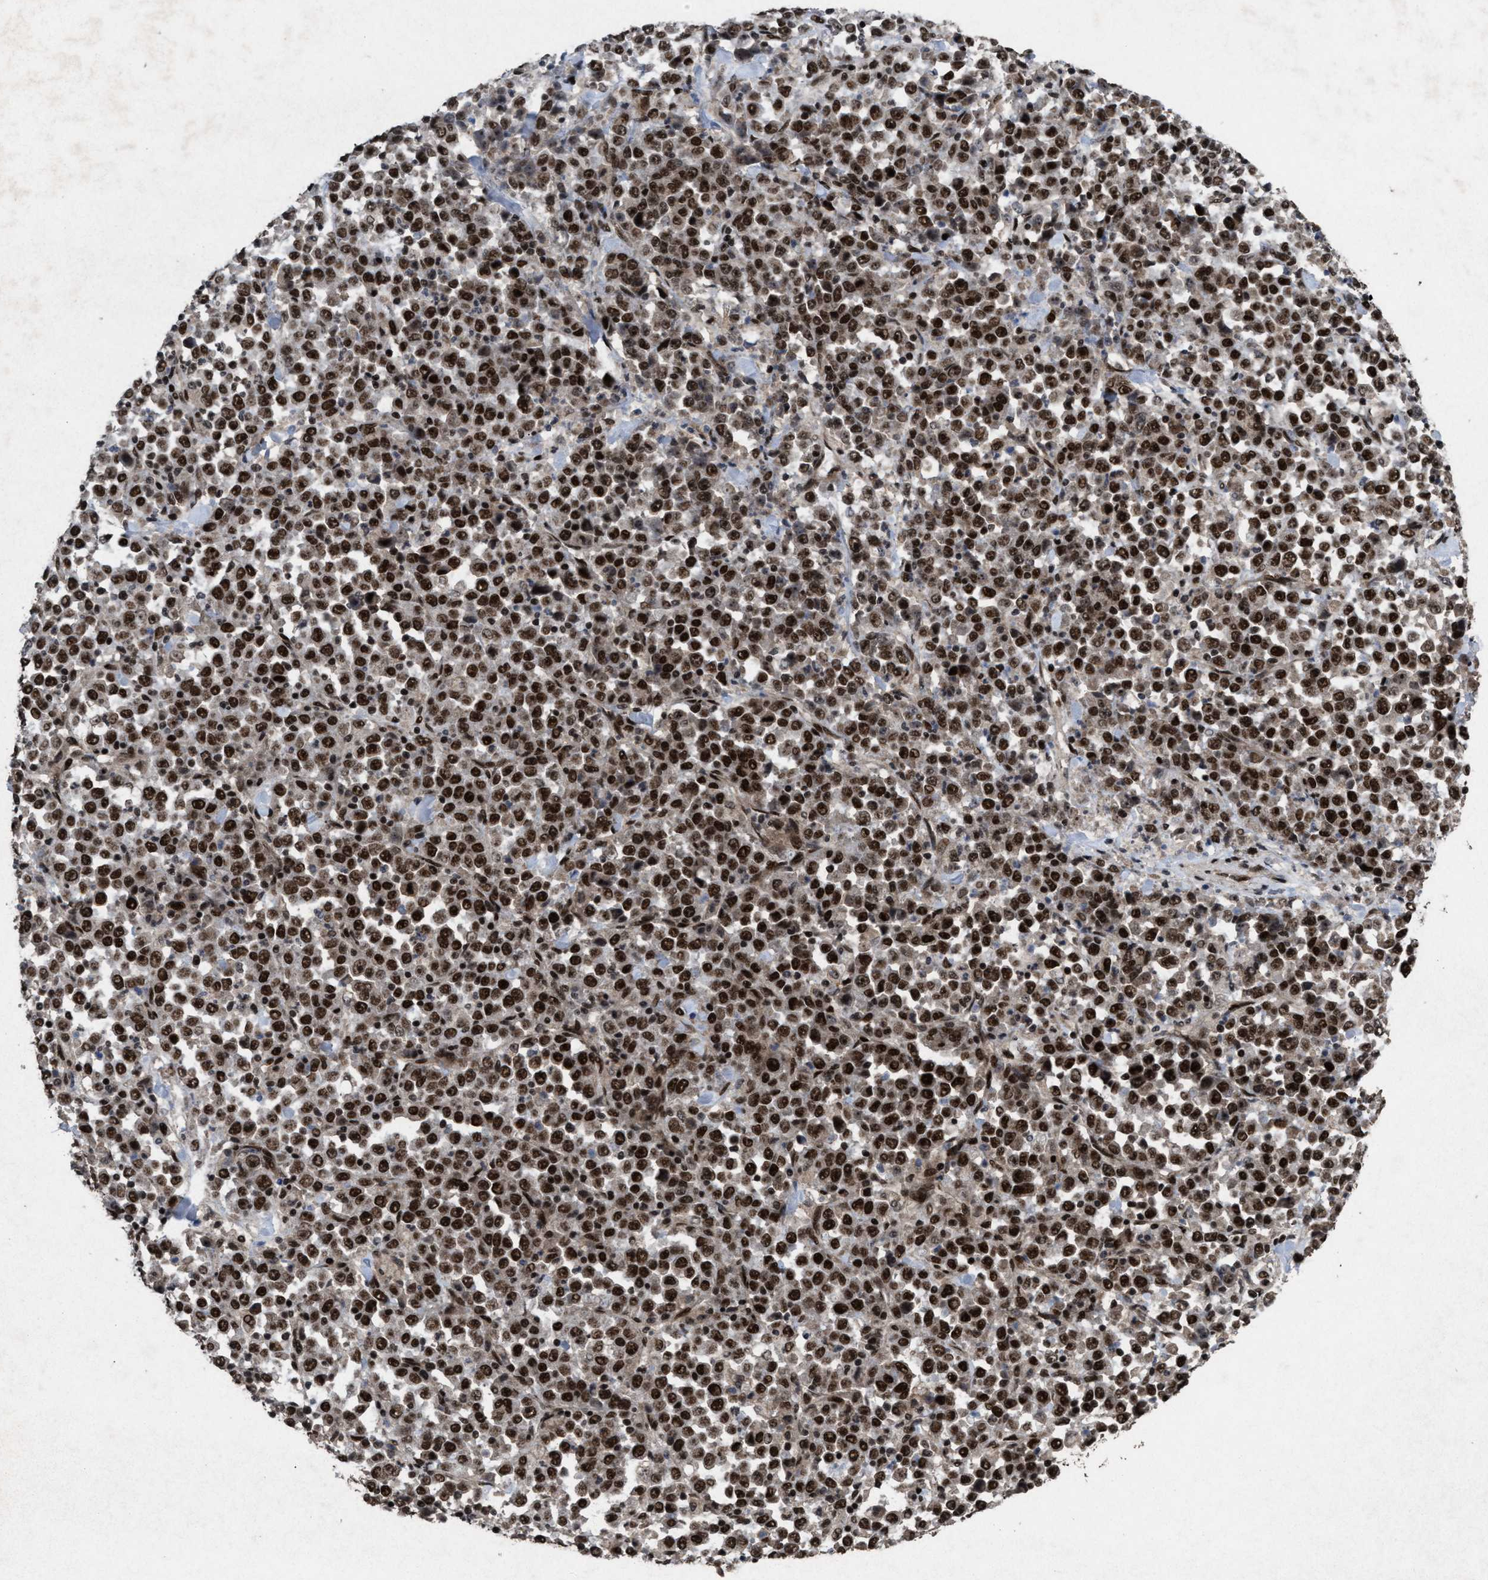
{"staining": {"intensity": "strong", "quantity": ">75%", "location": "nuclear"}, "tissue": "stomach cancer", "cell_type": "Tumor cells", "image_type": "cancer", "snomed": [{"axis": "morphology", "description": "Normal tissue, NOS"}, {"axis": "morphology", "description": "Adenocarcinoma, NOS"}, {"axis": "topography", "description": "Stomach, upper"}, {"axis": "topography", "description": "Stomach"}], "caption": "The micrograph shows staining of adenocarcinoma (stomach), revealing strong nuclear protein positivity (brown color) within tumor cells. (Stains: DAB in brown, nuclei in blue, Microscopy: brightfield microscopy at high magnification).", "gene": "WIZ", "patient": {"sex": "male", "age": 59}}